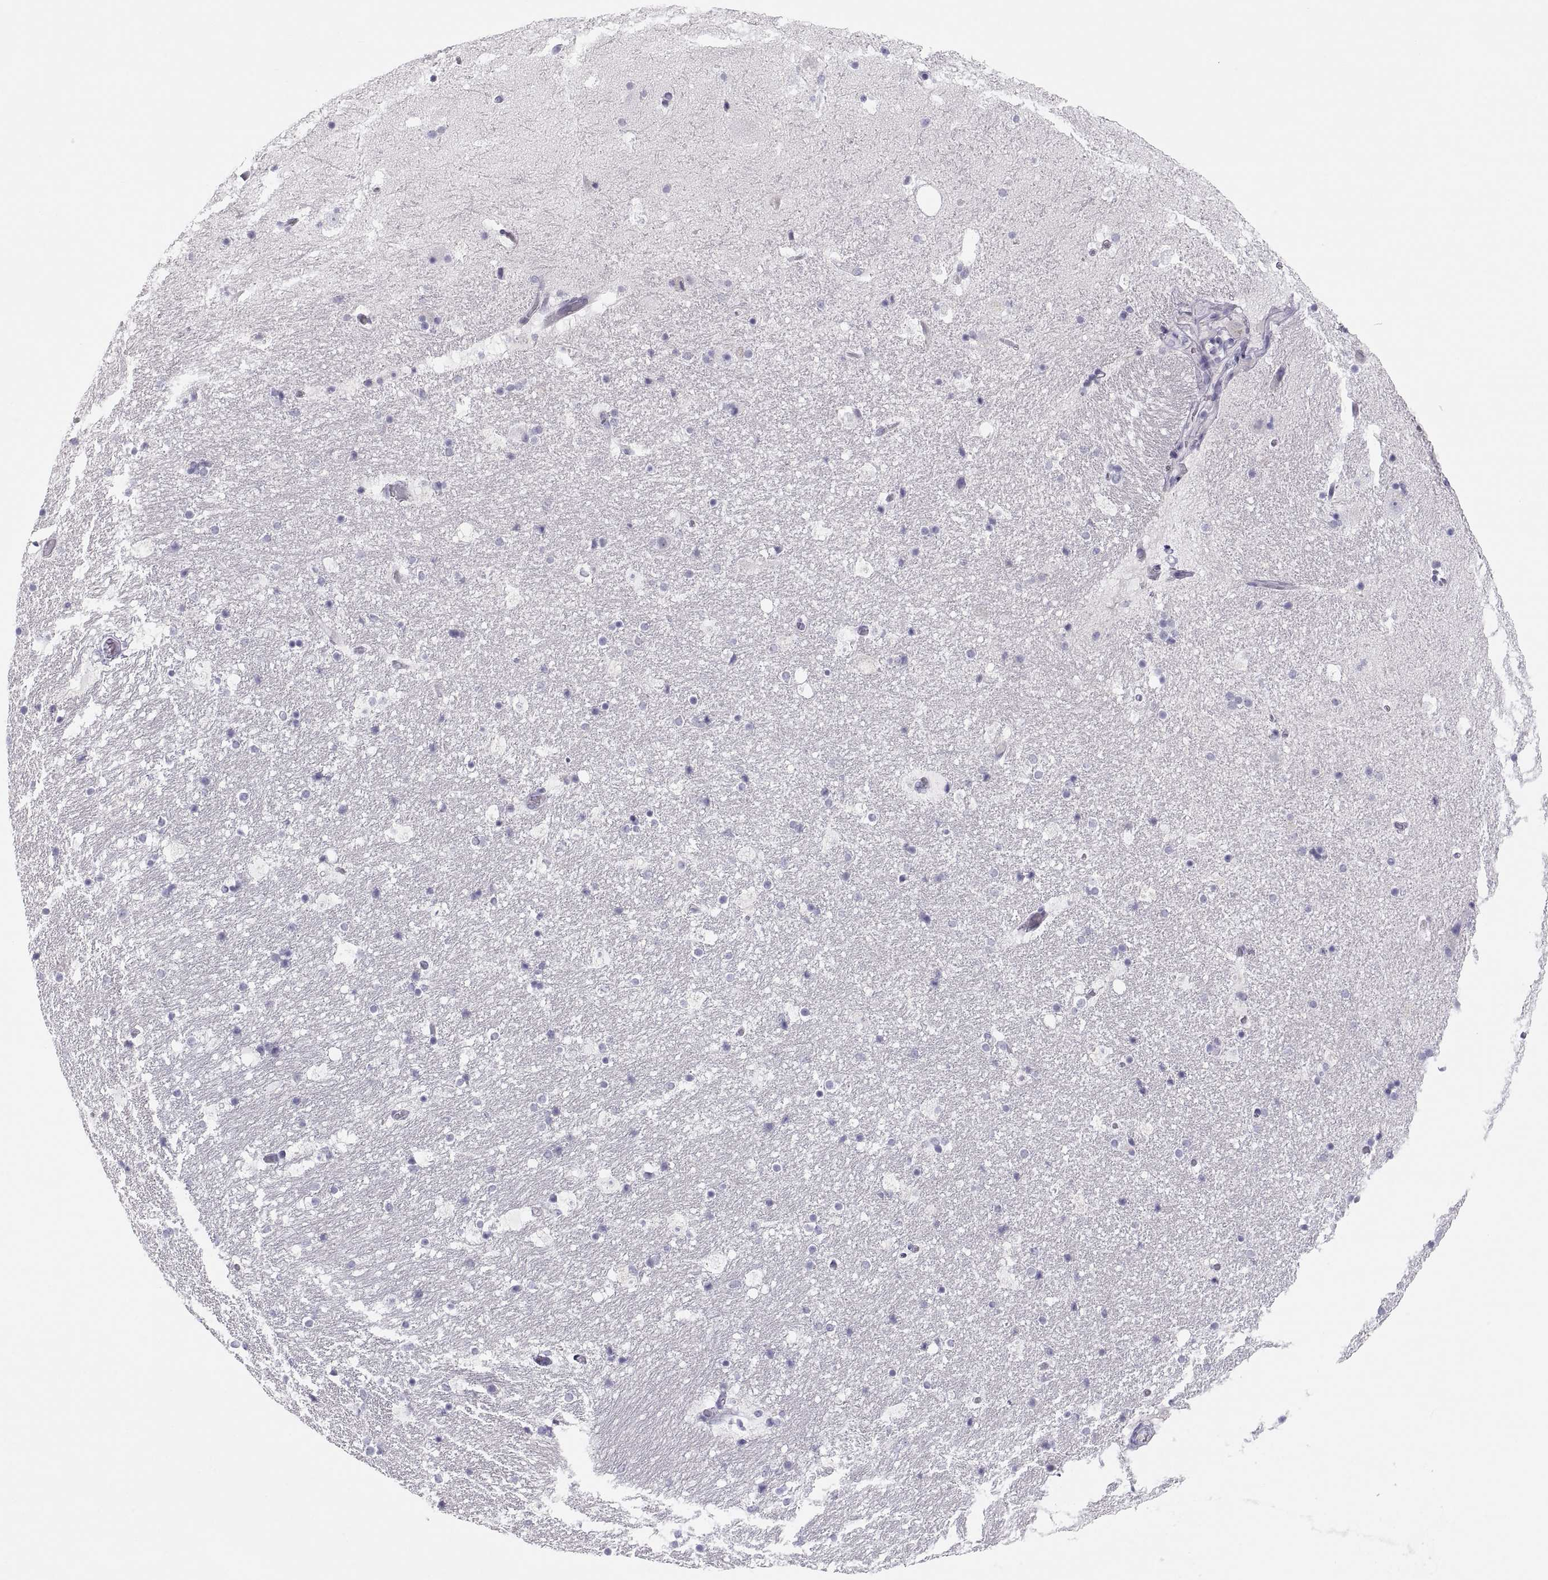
{"staining": {"intensity": "negative", "quantity": "none", "location": "none"}, "tissue": "hippocampus", "cell_type": "Glial cells", "image_type": "normal", "snomed": [{"axis": "morphology", "description": "Normal tissue, NOS"}, {"axis": "topography", "description": "Hippocampus"}], "caption": "Protein analysis of unremarkable hippocampus shows no significant expression in glial cells.", "gene": "MAGEB2", "patient": {"sex": "male", "age": 51}}